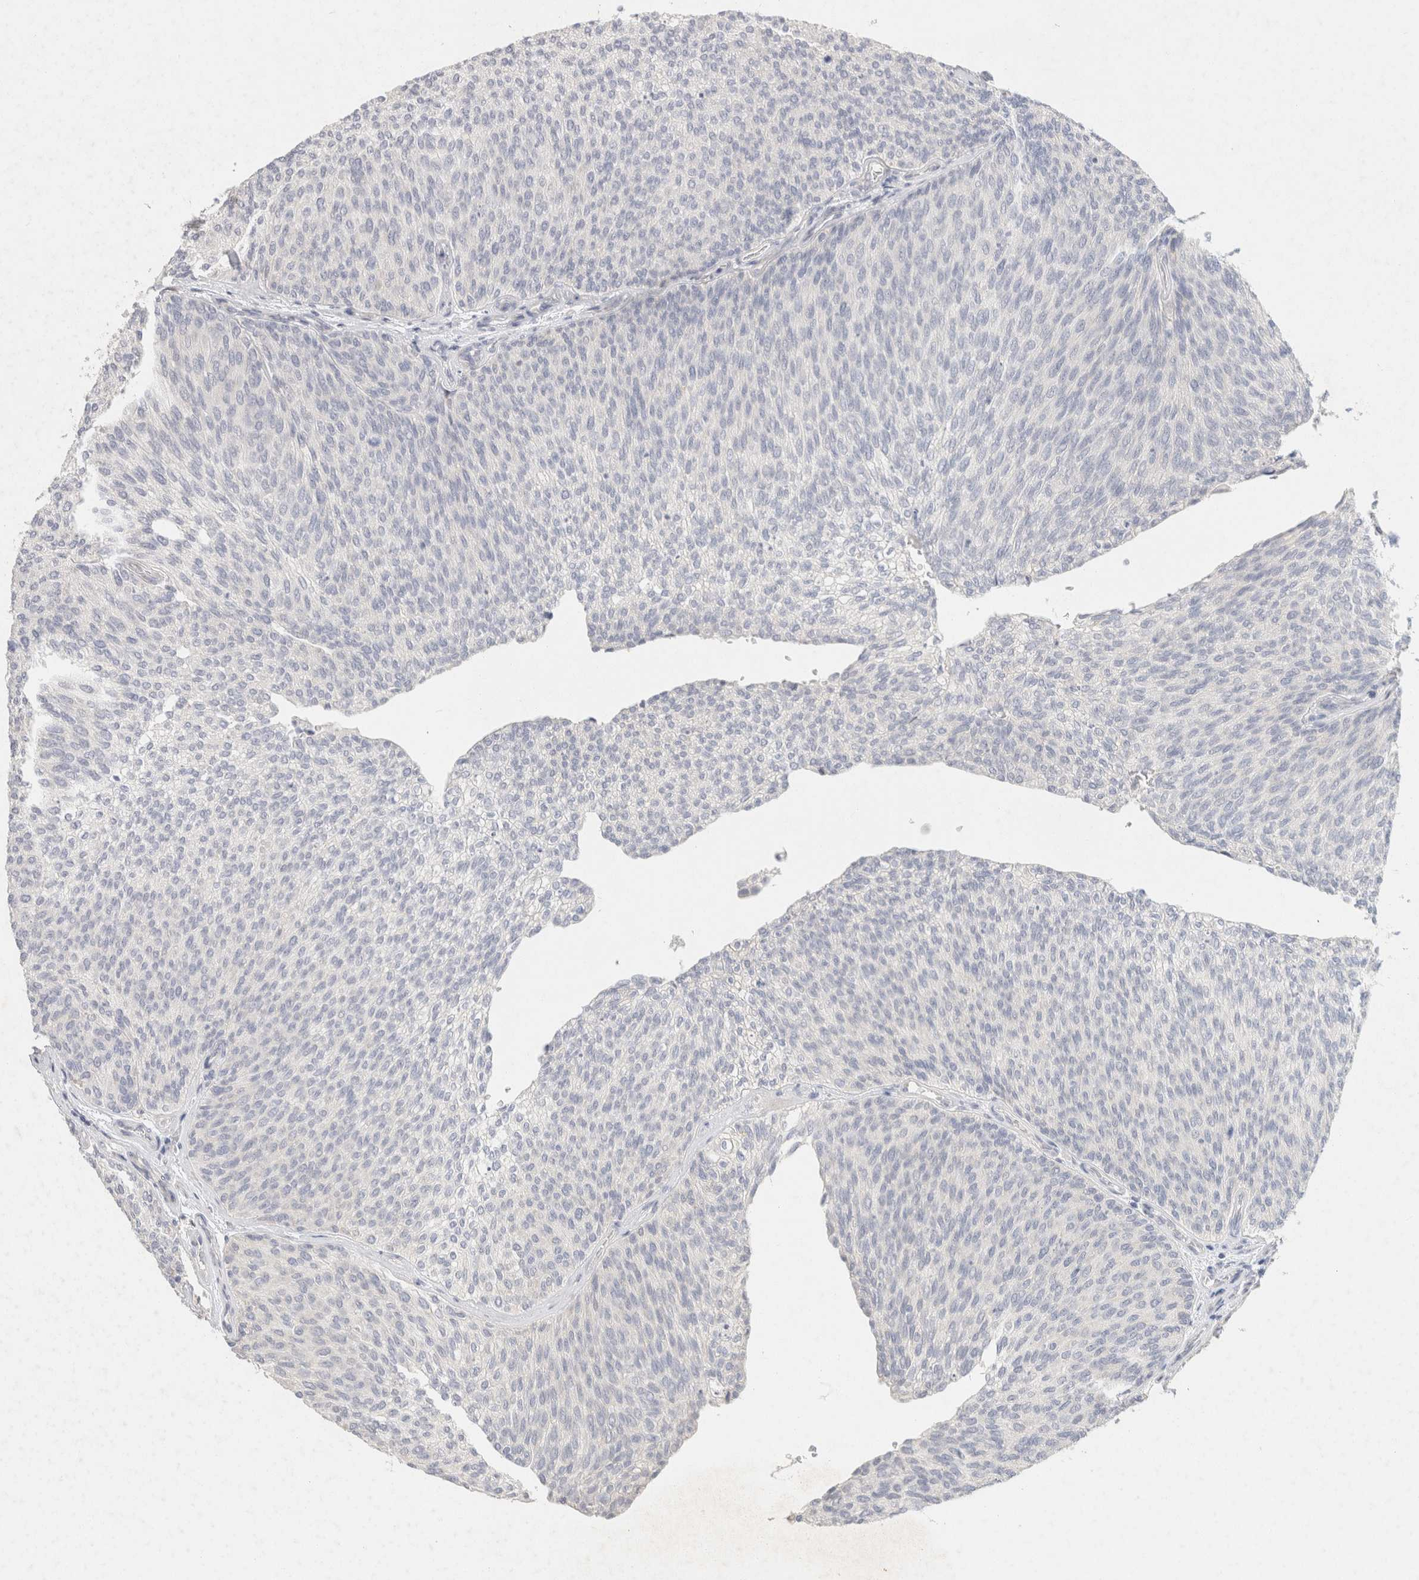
{"staining": {"intensity": "negative", "quantity": "none", "location": "none"}, "tissue": "urothelial cancer", "cell_type": "Tumor cells", "image_type": "cancer", "snomed": [{"axis": "morphology", "description": "Urothelial carcinoma, Low grade"}, {"axis": "topography", "description": "Urinary bladder"}], "caption": "Immunohistochemical staining of human urothelial carcinoma (low-grade) demonstrates no significant positivity in tumor cells.", "gene": "NEFM", "patient": {"sex": "female", "age": 79}}